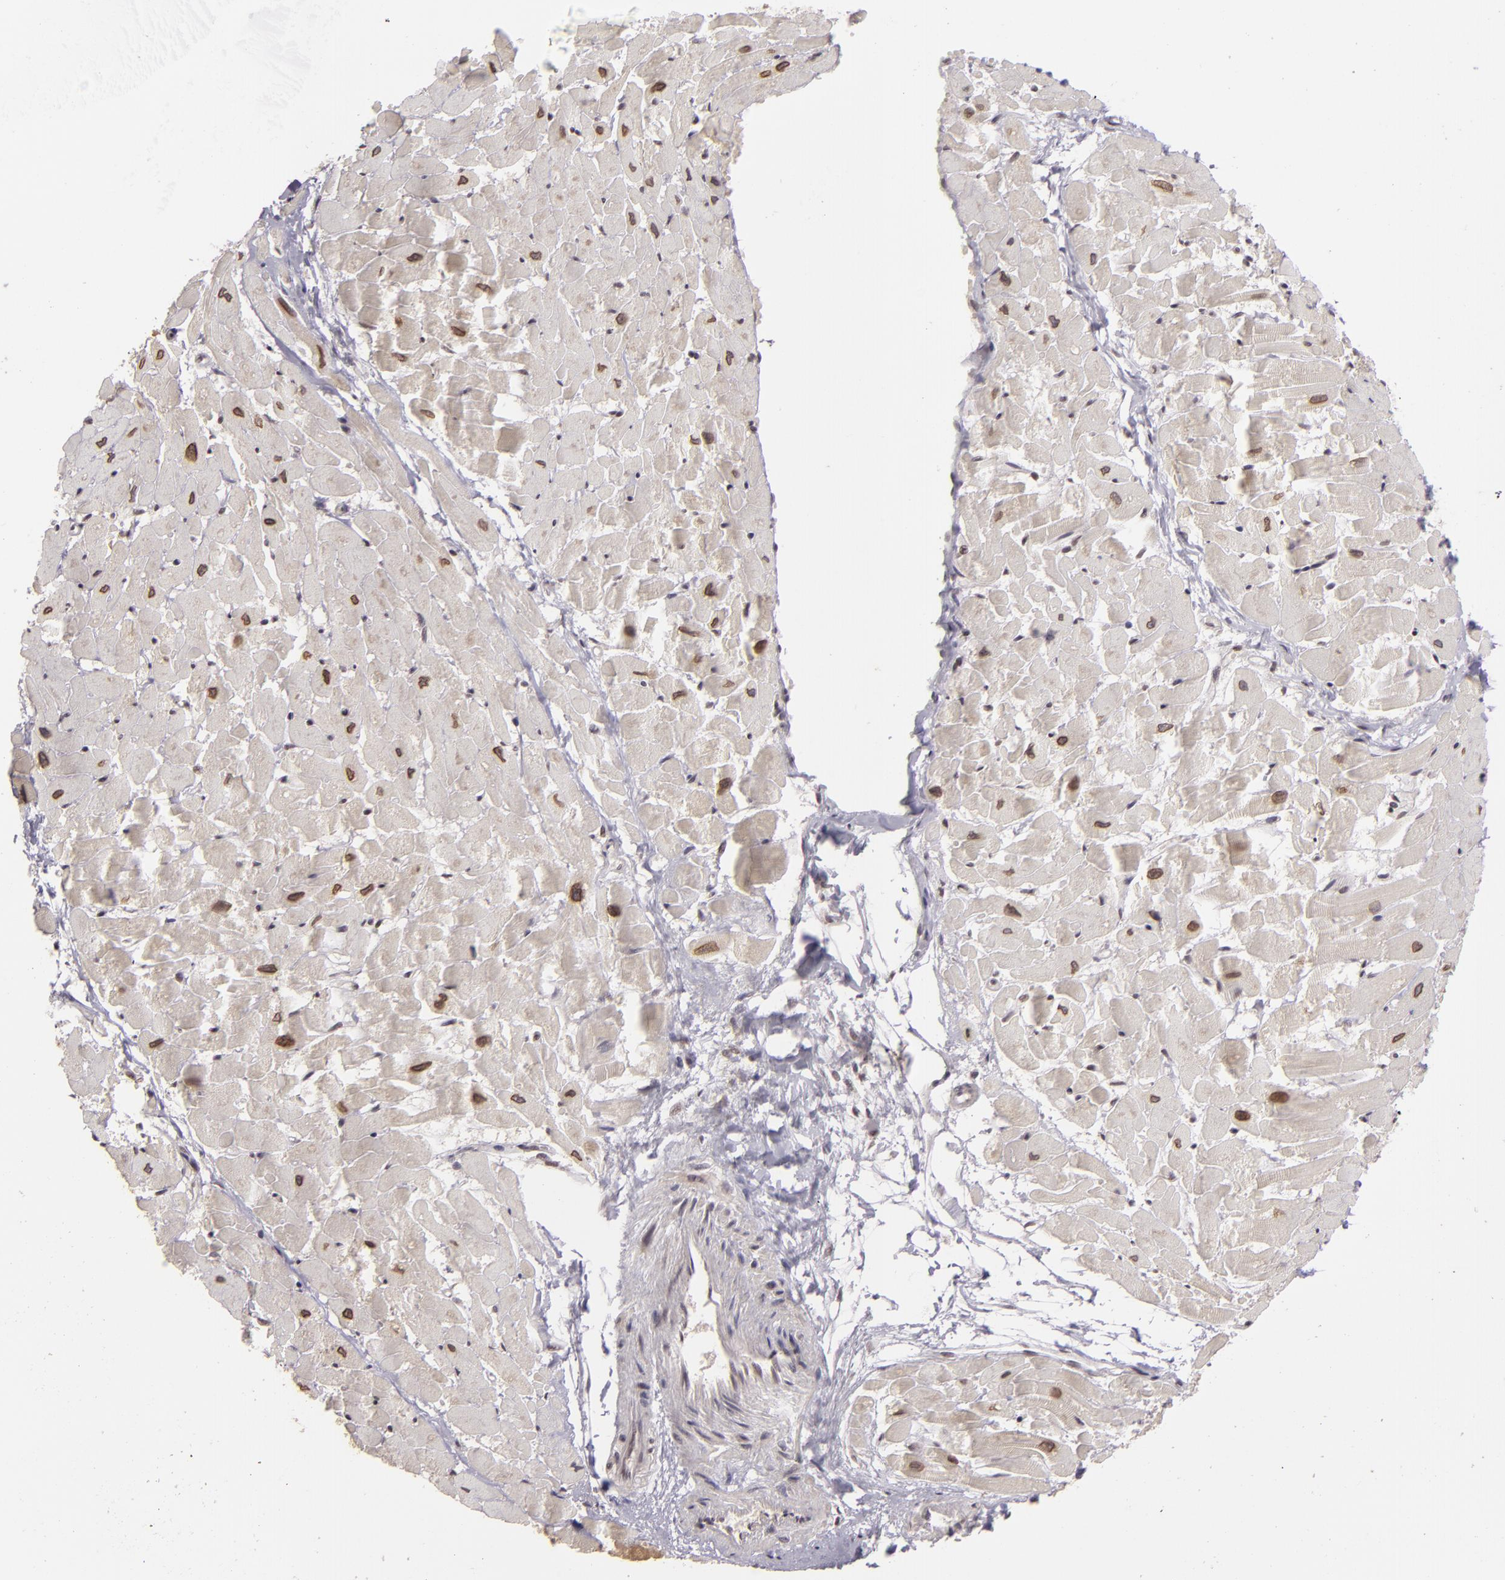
{"staining": {"intensity": "moderate", "quantity": ">75%", "location": "cytoplasmic/membranous"}, "tissue": "heart muscle", "cell_type": "Cardiomyocytes", "image_type": "normal", "snomed": [{"axis": "morphology", "description": "Normal tissue, NOS"}, {"axis": "topography", "description": "Heart"}], "caption": "Moderate cytoplasmic/membranous positivity is appreciated in approximately >75% of cardiomyocytes in normal heart muscle. The staining was performed using DAB (3,3'-diaminobenzidine) to visualize the protein expression in brown, while the nuclei were stained in blue with hematoxylin (Magnification: 20x).", "gene": "AKAP6", "patient": {"sex": "female", "age": 19}}